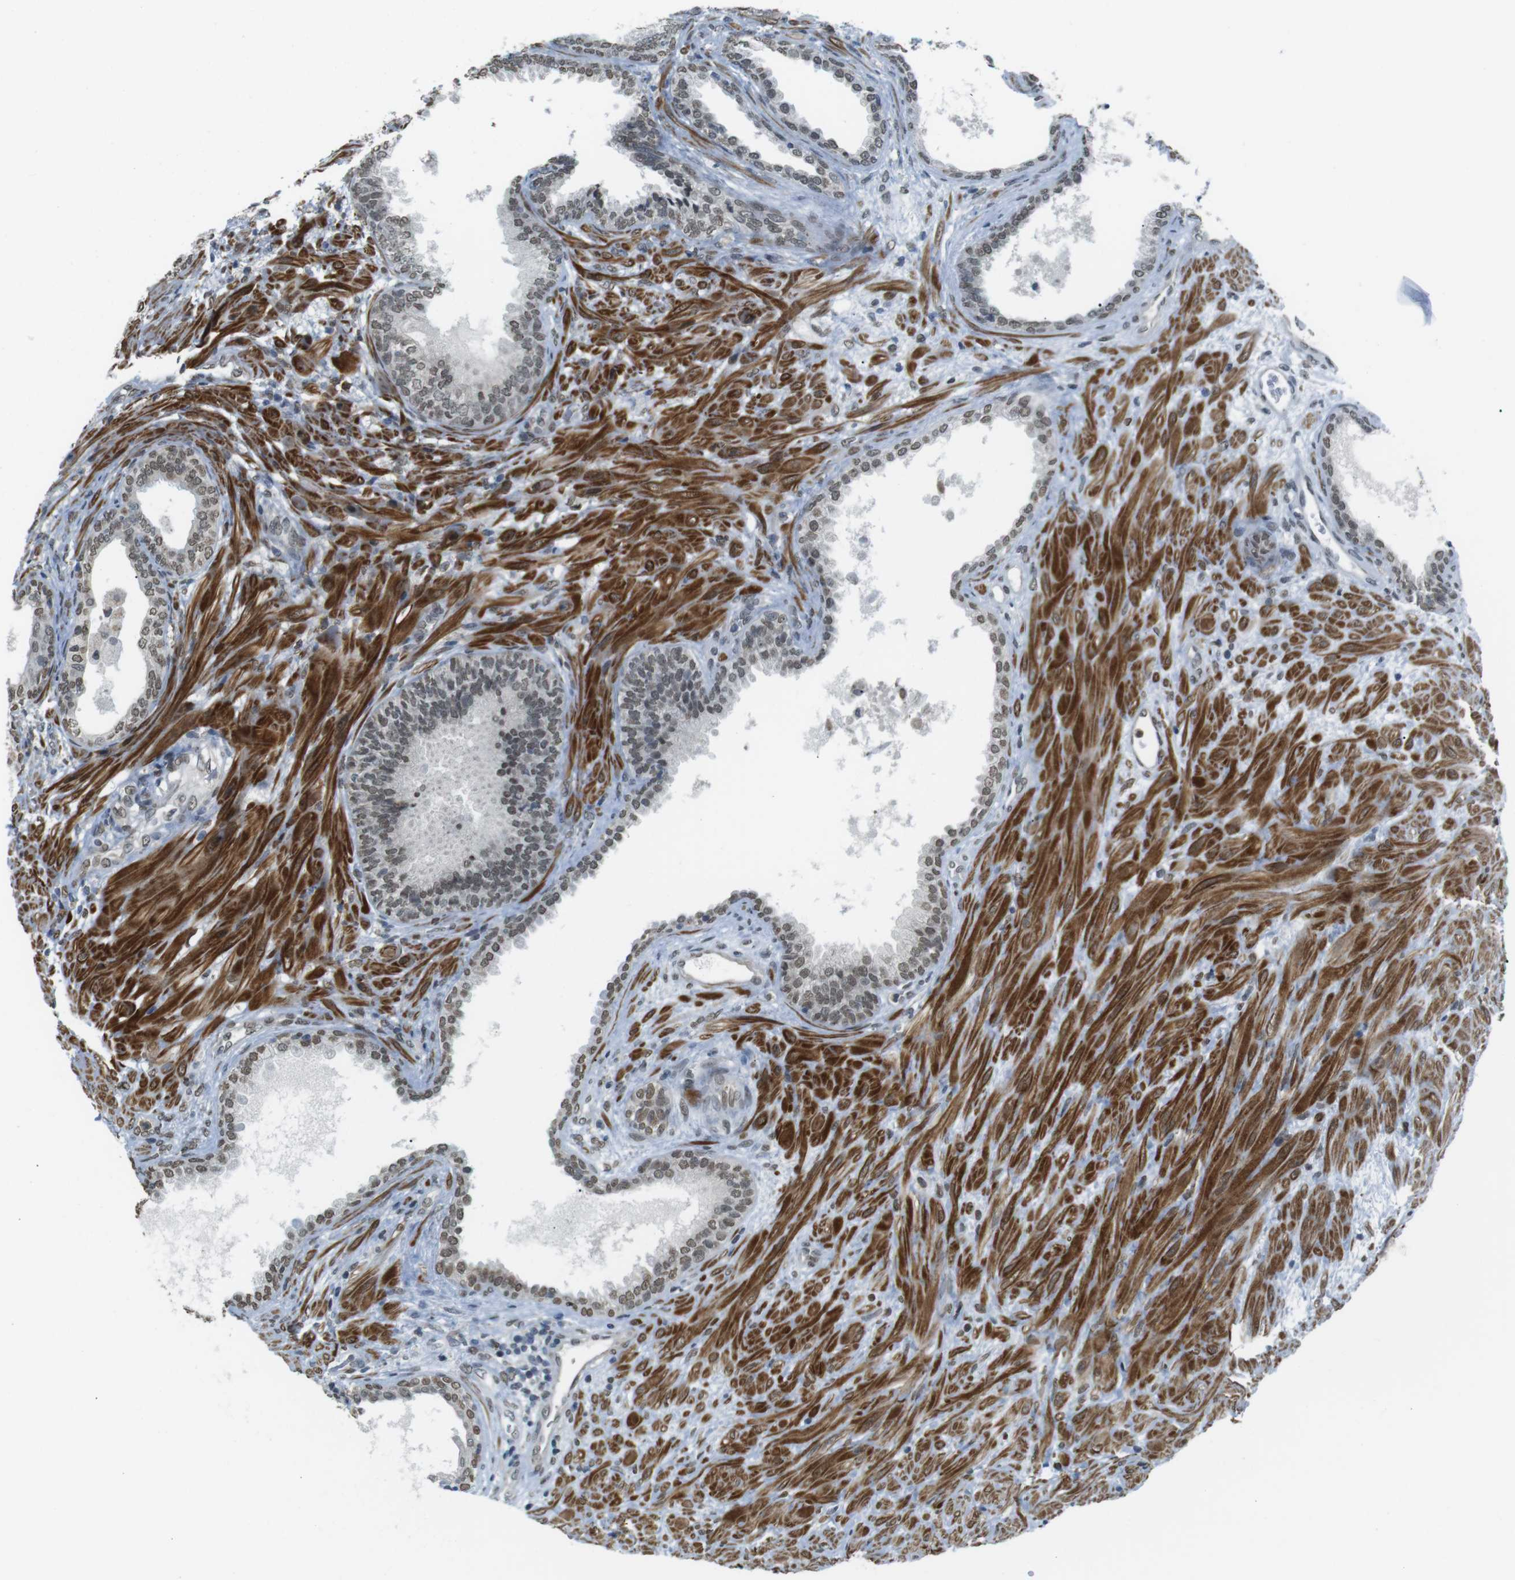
{"staining": {"intensity": "weak", "quantity": ">75%", "location": "nuclear"}, "tissue": "prostate", "cell_type": "Glandular cells", "image_type": "normal", "snomed": [{"axis": "morphology", "description": "Normal tissue, NOS"}, {"axis": "topography", "description": "Prostate"}], "caption": "The image exhibits staining of normal prostate, revealing weak nuclear protein staining (brown color) within glandular cells.", "gene": "USP7", "patient": {"sex": "male", "age": 76}}